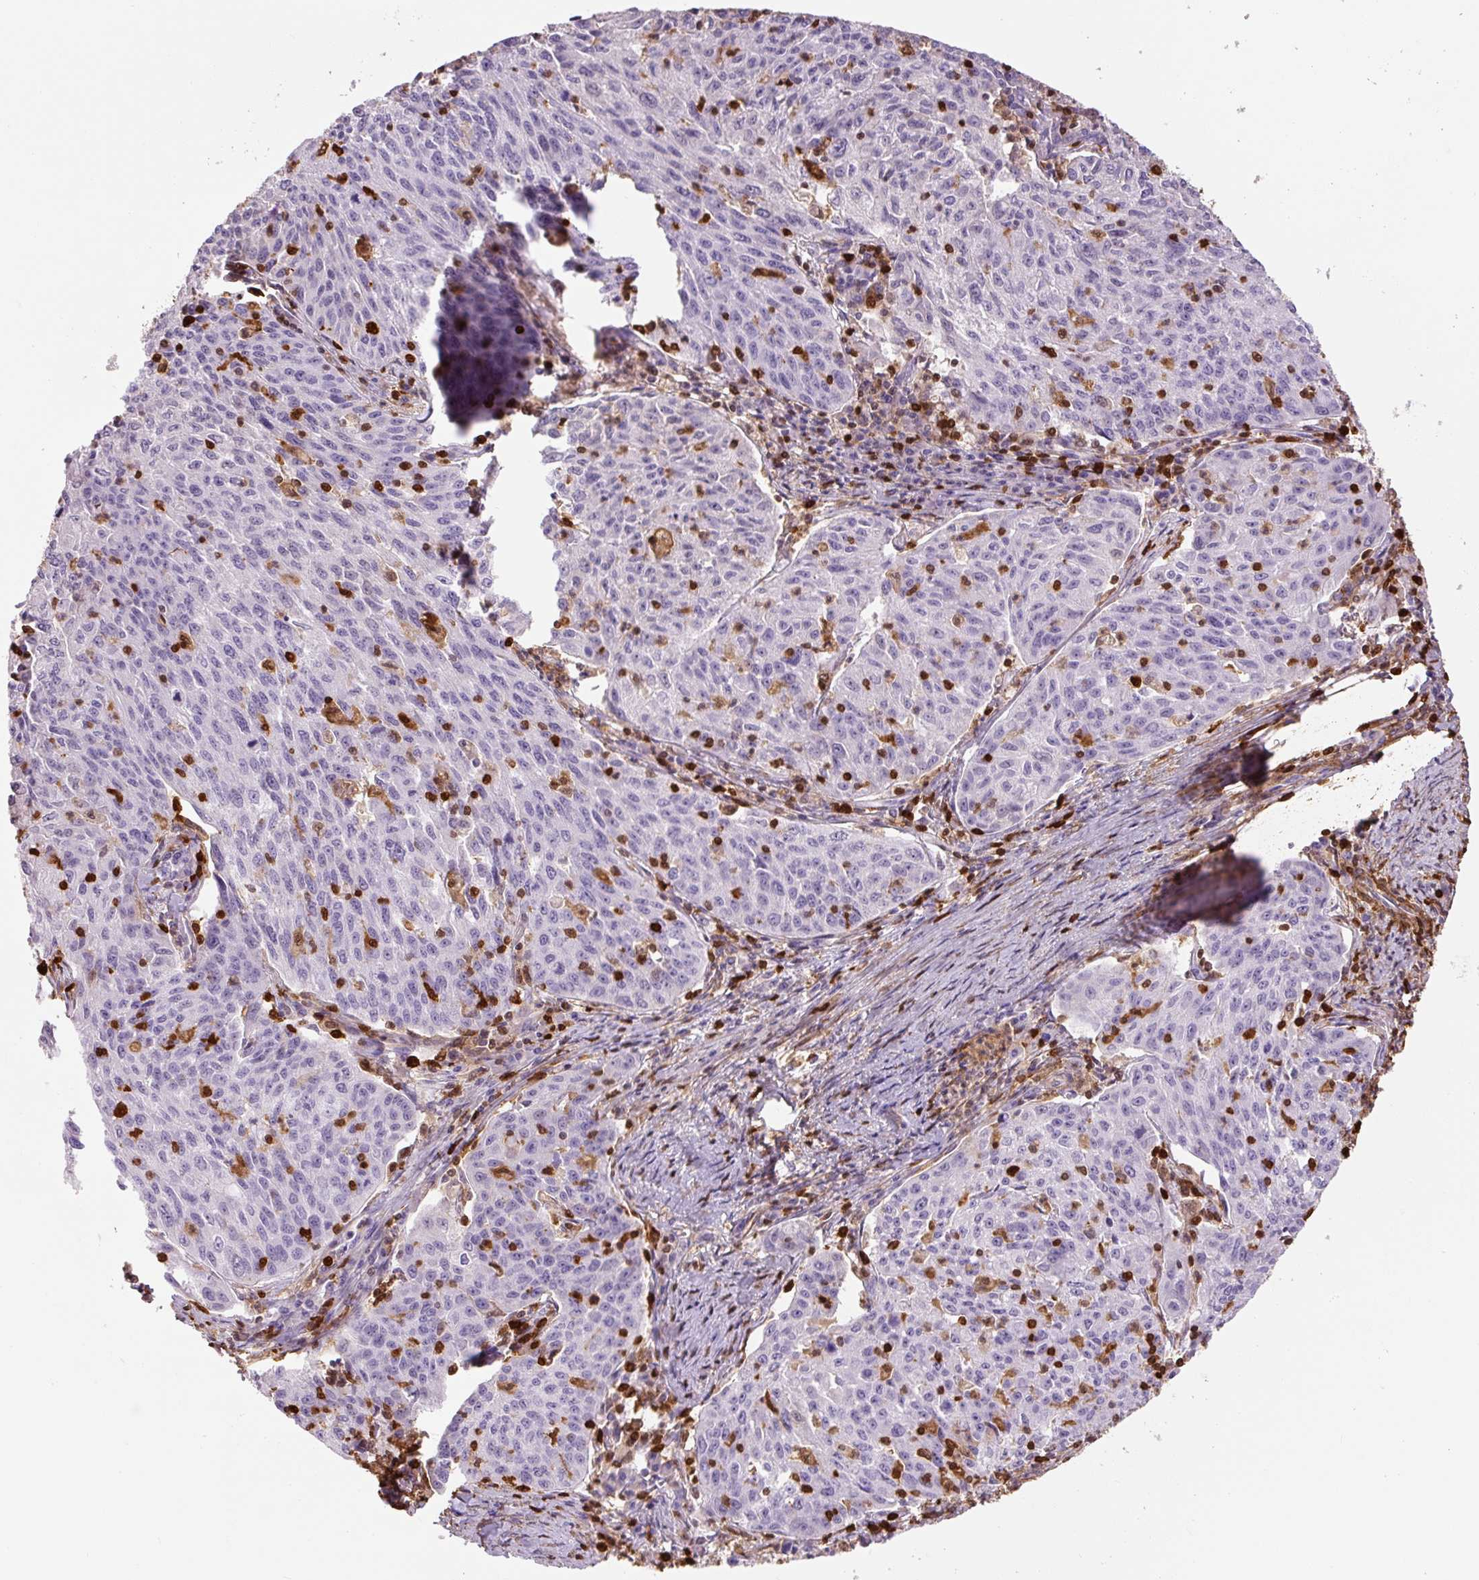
{"staining": {"intensity": "negative", "quantity": "none", "location": "none"}, "tissue": "lung cancer", "cell_type": "Tumor cells", "image_type": "cancer", "snomed": [{"axis": "morphology", "description": "Squamous cell carcinoma, NOS"}, {"axis": "morphology", "description": "Squamous cell carcinoma, metastatic, NOS"}, {"axis": "topography", "description": "Bronchus"}, {"axis": "topography", "description": "Lung"}], "caption": "Histopathology image shows no protein positivity in tumor cells of lung cancer (metastatic squamous cell carcinoma) tissue. Nuclei are stained in blue.", "gene": "S100A4", "patient": {"sex": "male", "age": 62}}